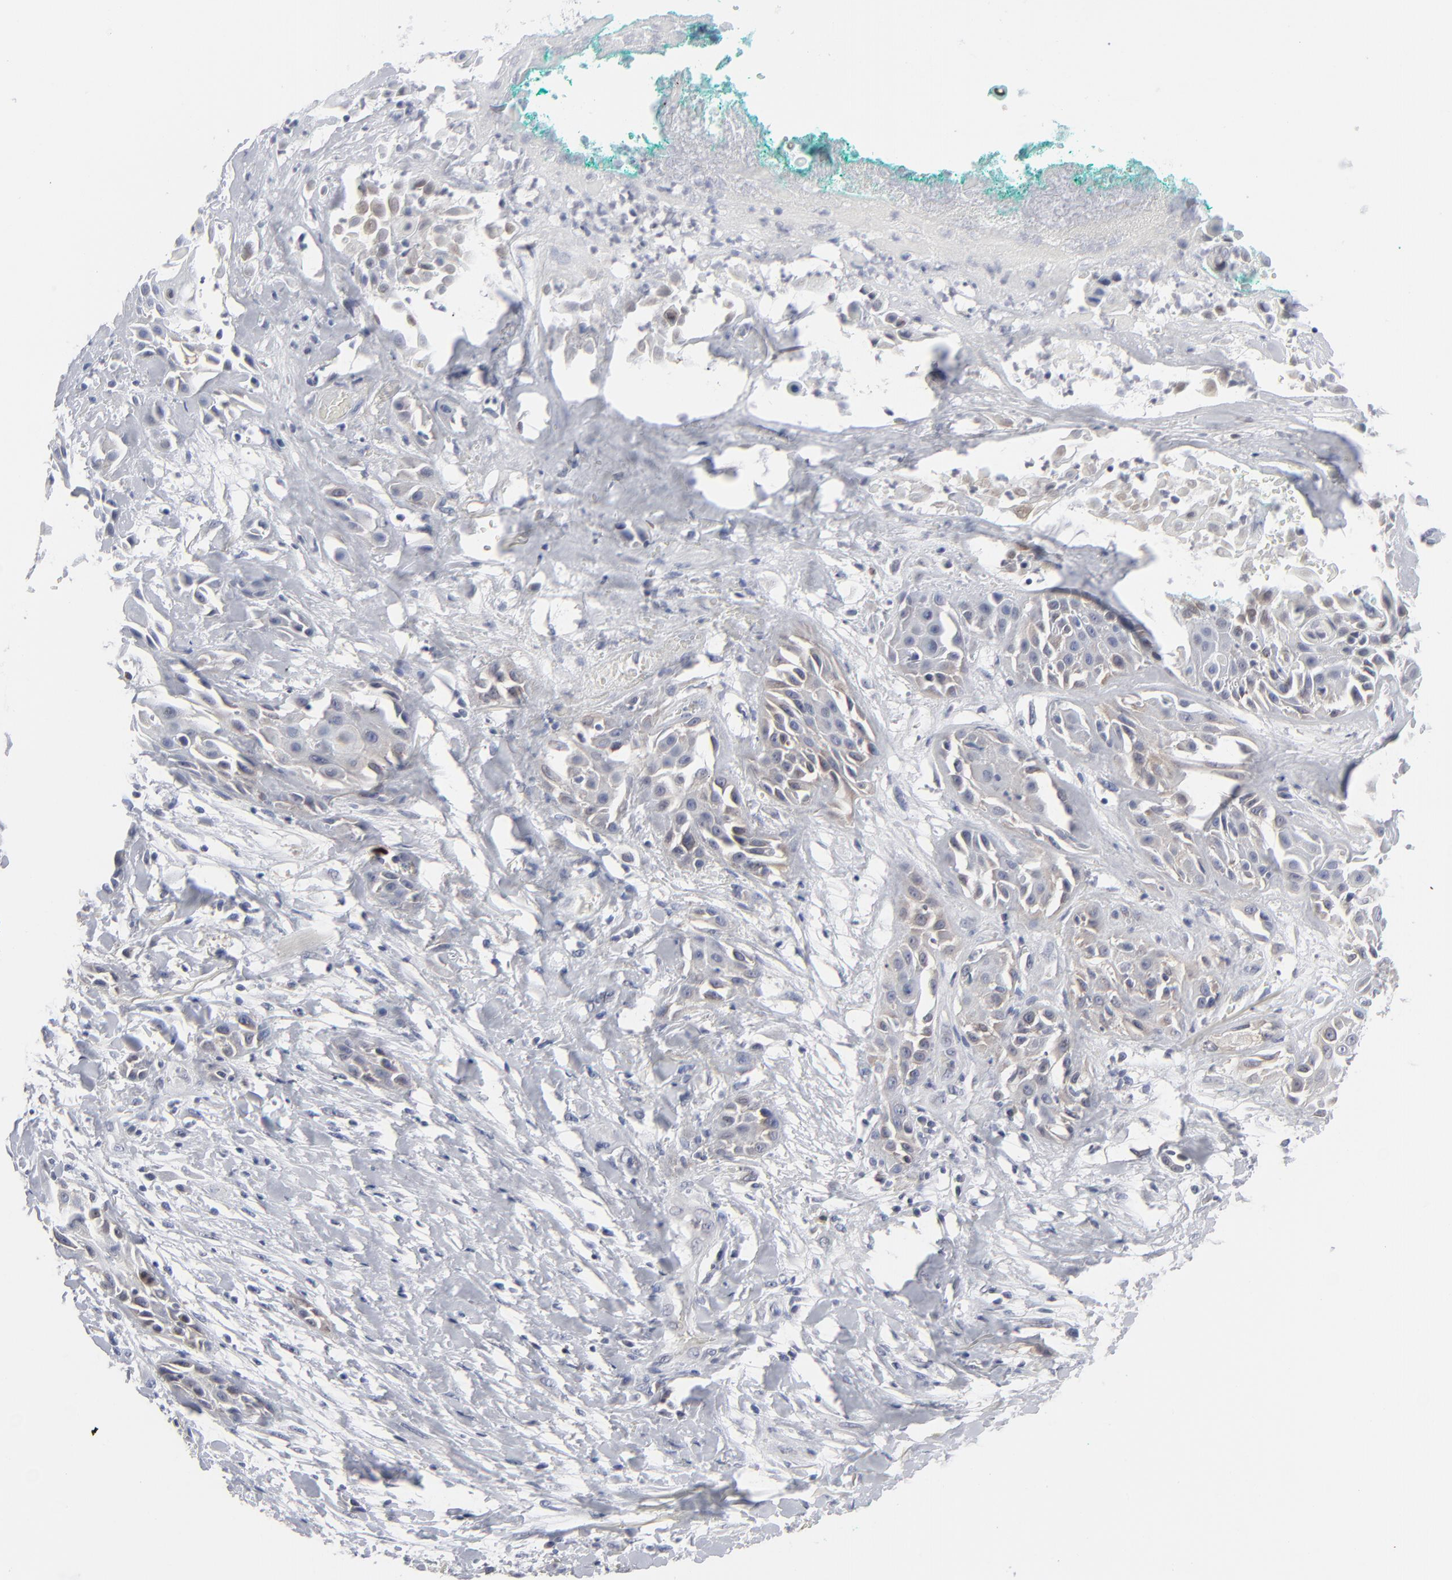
{"staining": {"intensity": "negative", "quantity": "none", "location": "none"}, "tissue": "skin cancer", "cell_type": "Tumor cells", "image_type": "cancer", "snomed": [{"axis": "morphology", "description": "Squamous cell carcinoma, NOS"}, {"axis": "topography", "description": "Skin"}, {"axis": "topography", "description": "Anal"}], "caption": "Immunohistochemical staining of skin cancer (squamous cell carcinoma) reveals no significant positivity in tumor cells.", "gene": "NUP88", "patient": {"sex": "male", "age": 64}}